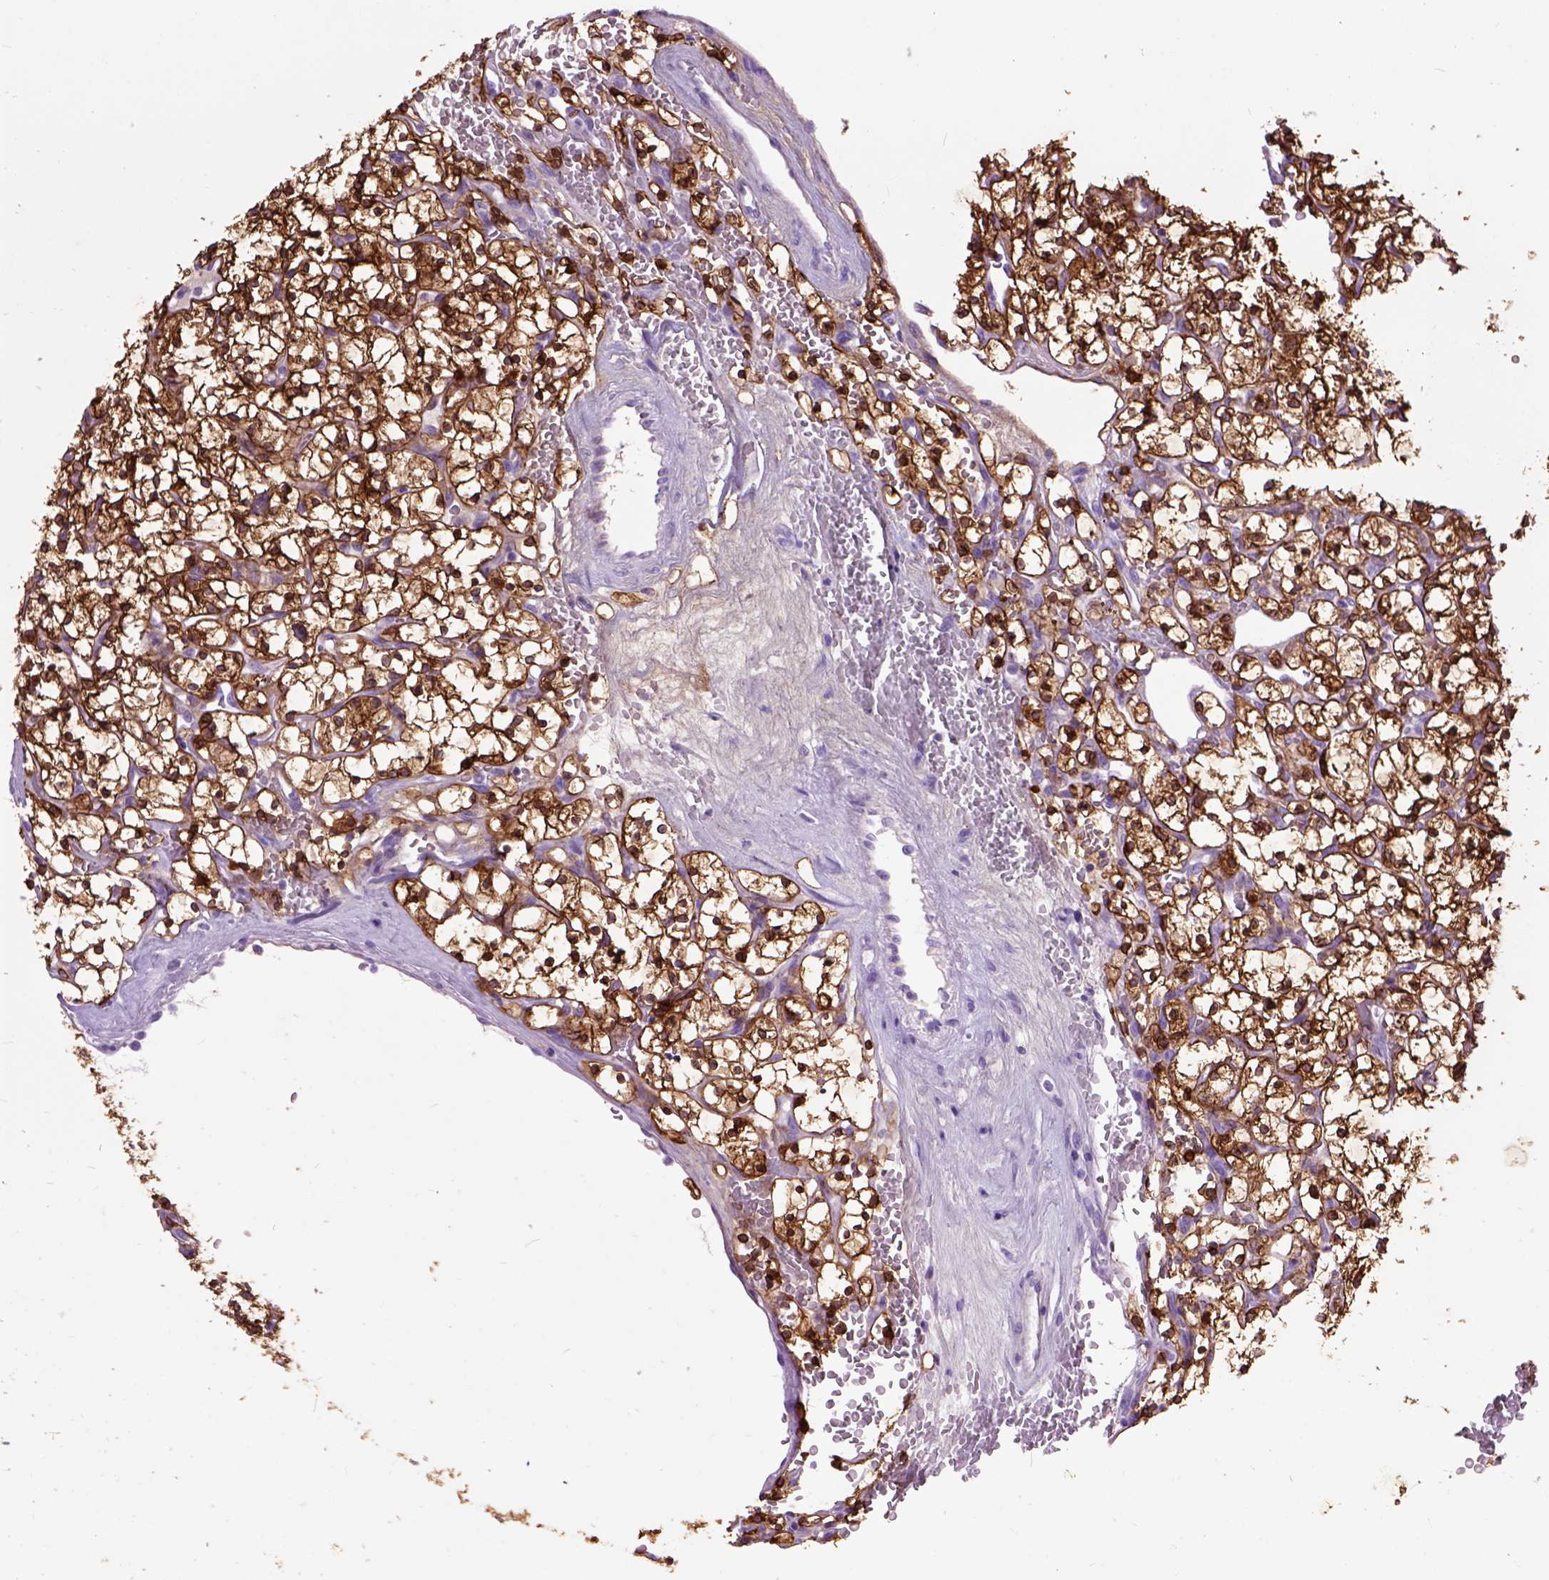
{"staining": {"intensity": "strong", "quantity": ">75%", "location": "cytoplasmic/membranous"}, "tissue": "renal cancer", "cell_type": "Tumor cells", "image_type": "cancer", "snomed": [{"axis": "morphology", "description": "Adenocarcinoma, NOS"}, {"axis": "topography", "description": "Kidney"}], "caption": "Adenocarcinoma (renal) tissue demonstrates strong cytoplasmic/membranous staining in about >75% of tumor cells (brown staining indicates protein expression, while blue staining denotes nuclei).", "gene": "MAPT", "patient": {"sex": "female", "age": 64}}